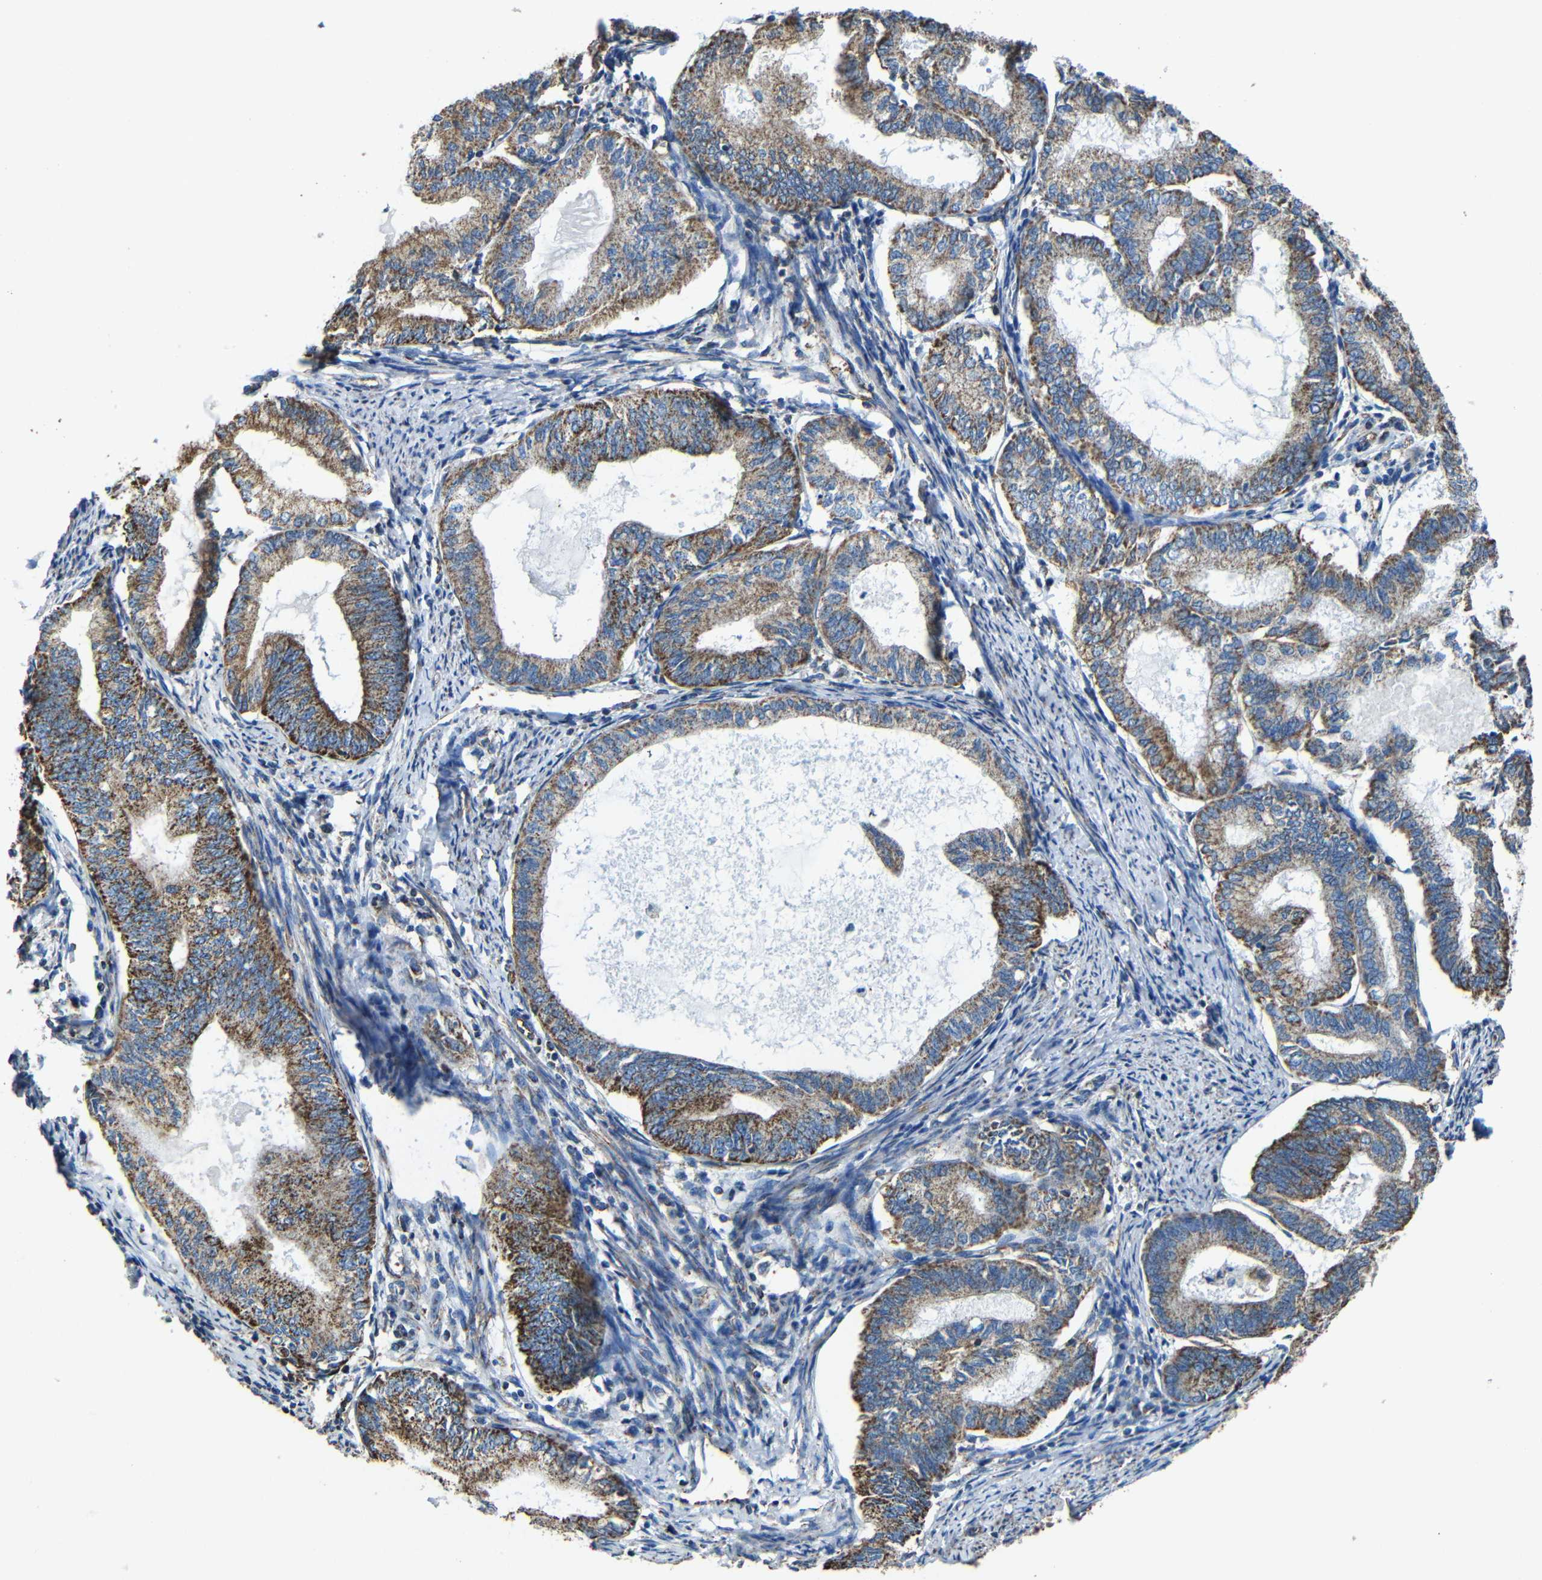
{"staining": {"intensity": "strong", "quantity": ">75%", "location": "cytoplasmic/membranous"}, "tissue": "endometrial cancer", "cell_type": "Tumor cells", "image_type": "cancer", "snomed": [{"axis": "morphology", "description": "Adenocarcinoma, NOS"}, {"axis": "topography", "description": "Endometrium"}], "caption": "Endometrial cancer (adenocarcinoma) tissue demonstrates strong cytoplasmic/membranous staining in about >75% of tumor cells, visualized by immunohistochemistry.", "gene": "INTS6L", "patient": {"sex": "female", "age": 86}}